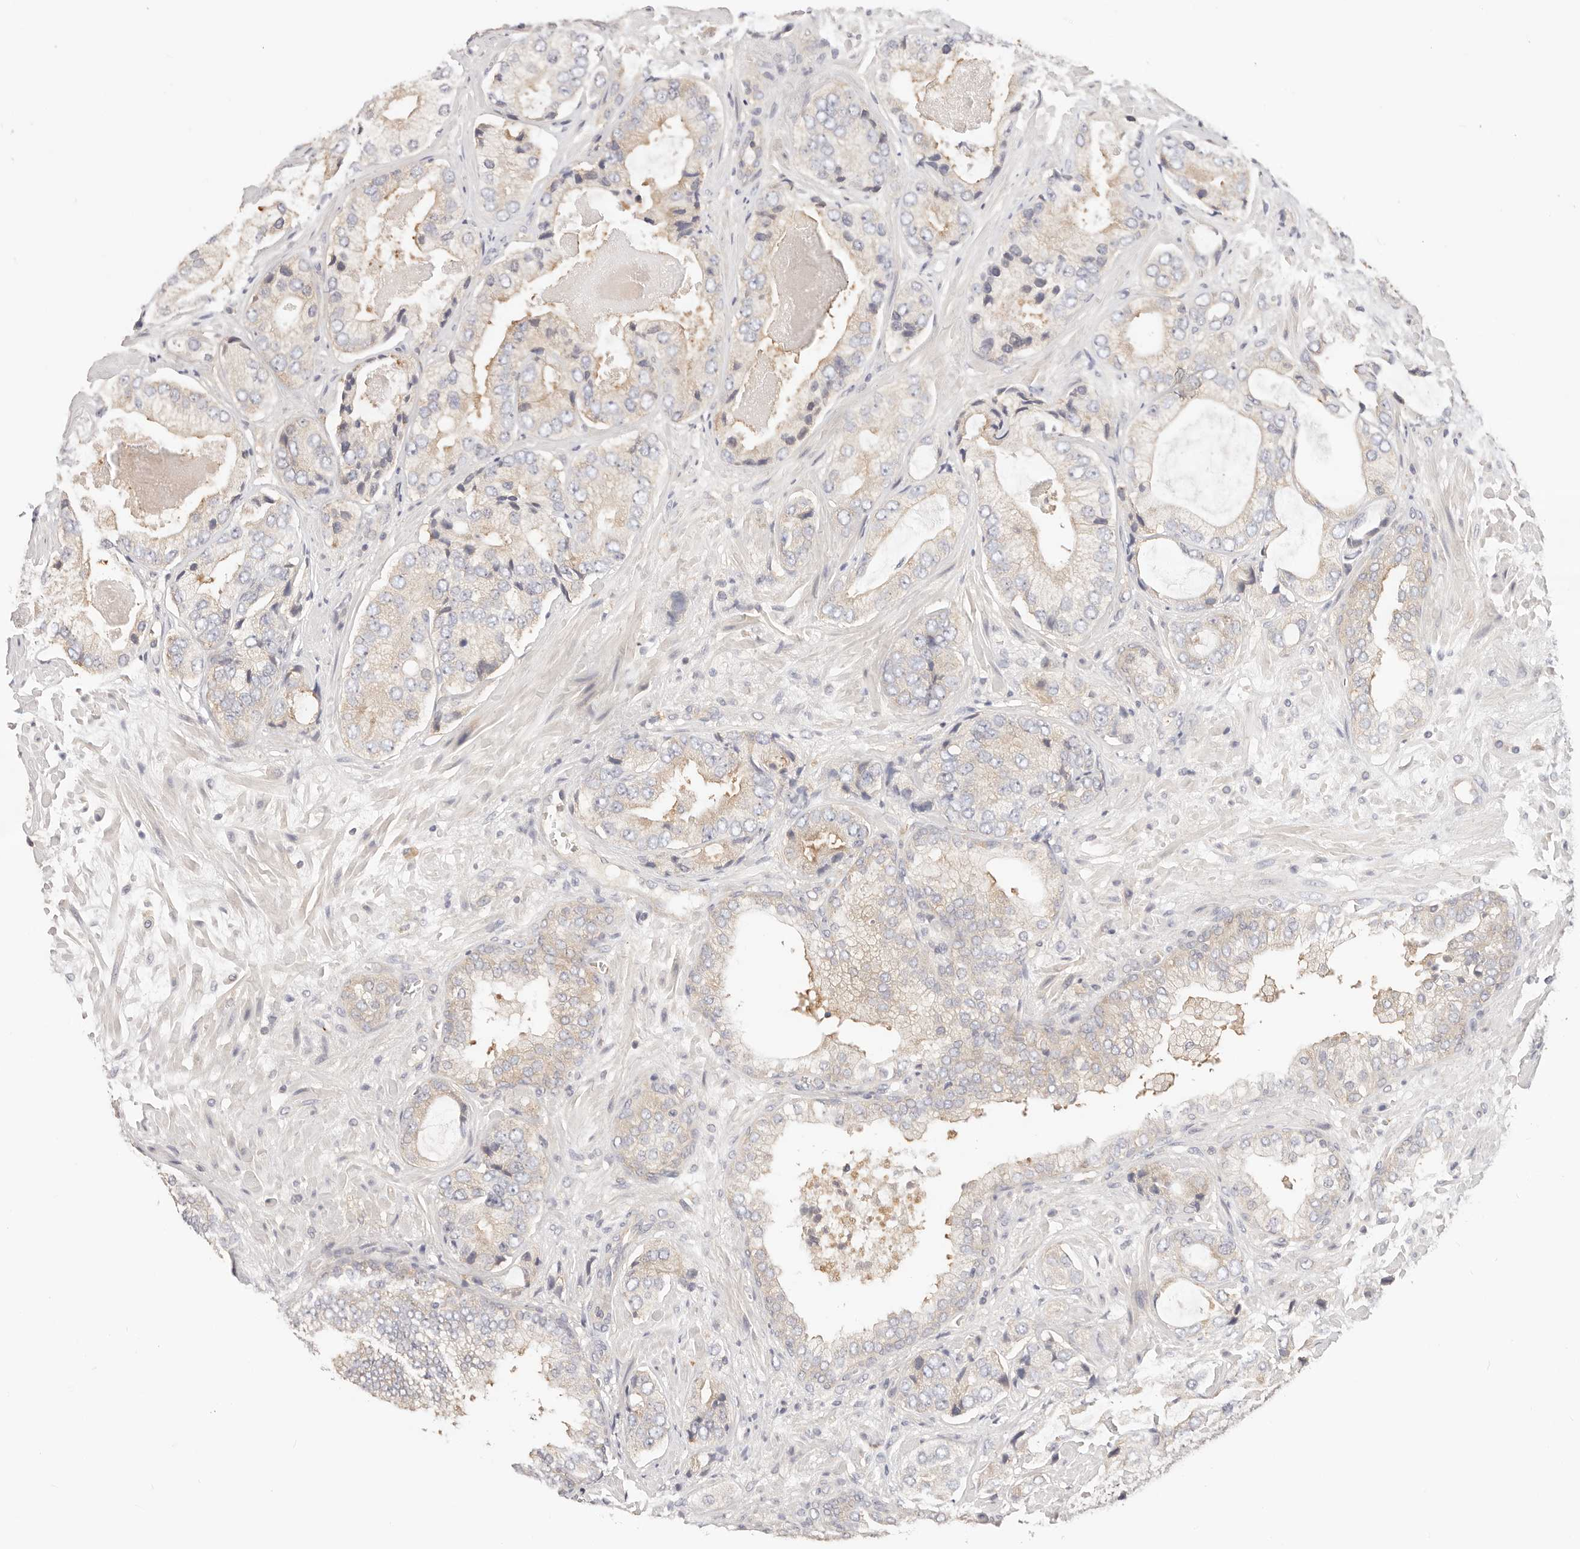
{"staining": {"intensity": "weak", "quantity": "25%-75%", "location": "cytoplasmic/membranous"}, "tissue": "prostate cancer", "cell_type": "Tumor cells", "image_type": "cancer", "snomed": [{"axis": "morphology", "description": "Normal tissue, NOS"}, {"axis": "morphology", "description": "Adenocarcinoma, High grade"}, {"axis": "topography", "description": "Prostate"}, {"axis": "topography", "description": "Peripheral nerve tissue"}], "caption": "IHC (DAB) staining of prostate cancer (high-grade adenocarcinoma) reveals weak cytoplasmic/membranous protein positivity in approximately 25%-75% of tumor cells.", "gene": "KCMF1", "patient": {"sex": "male", "age": 59}}